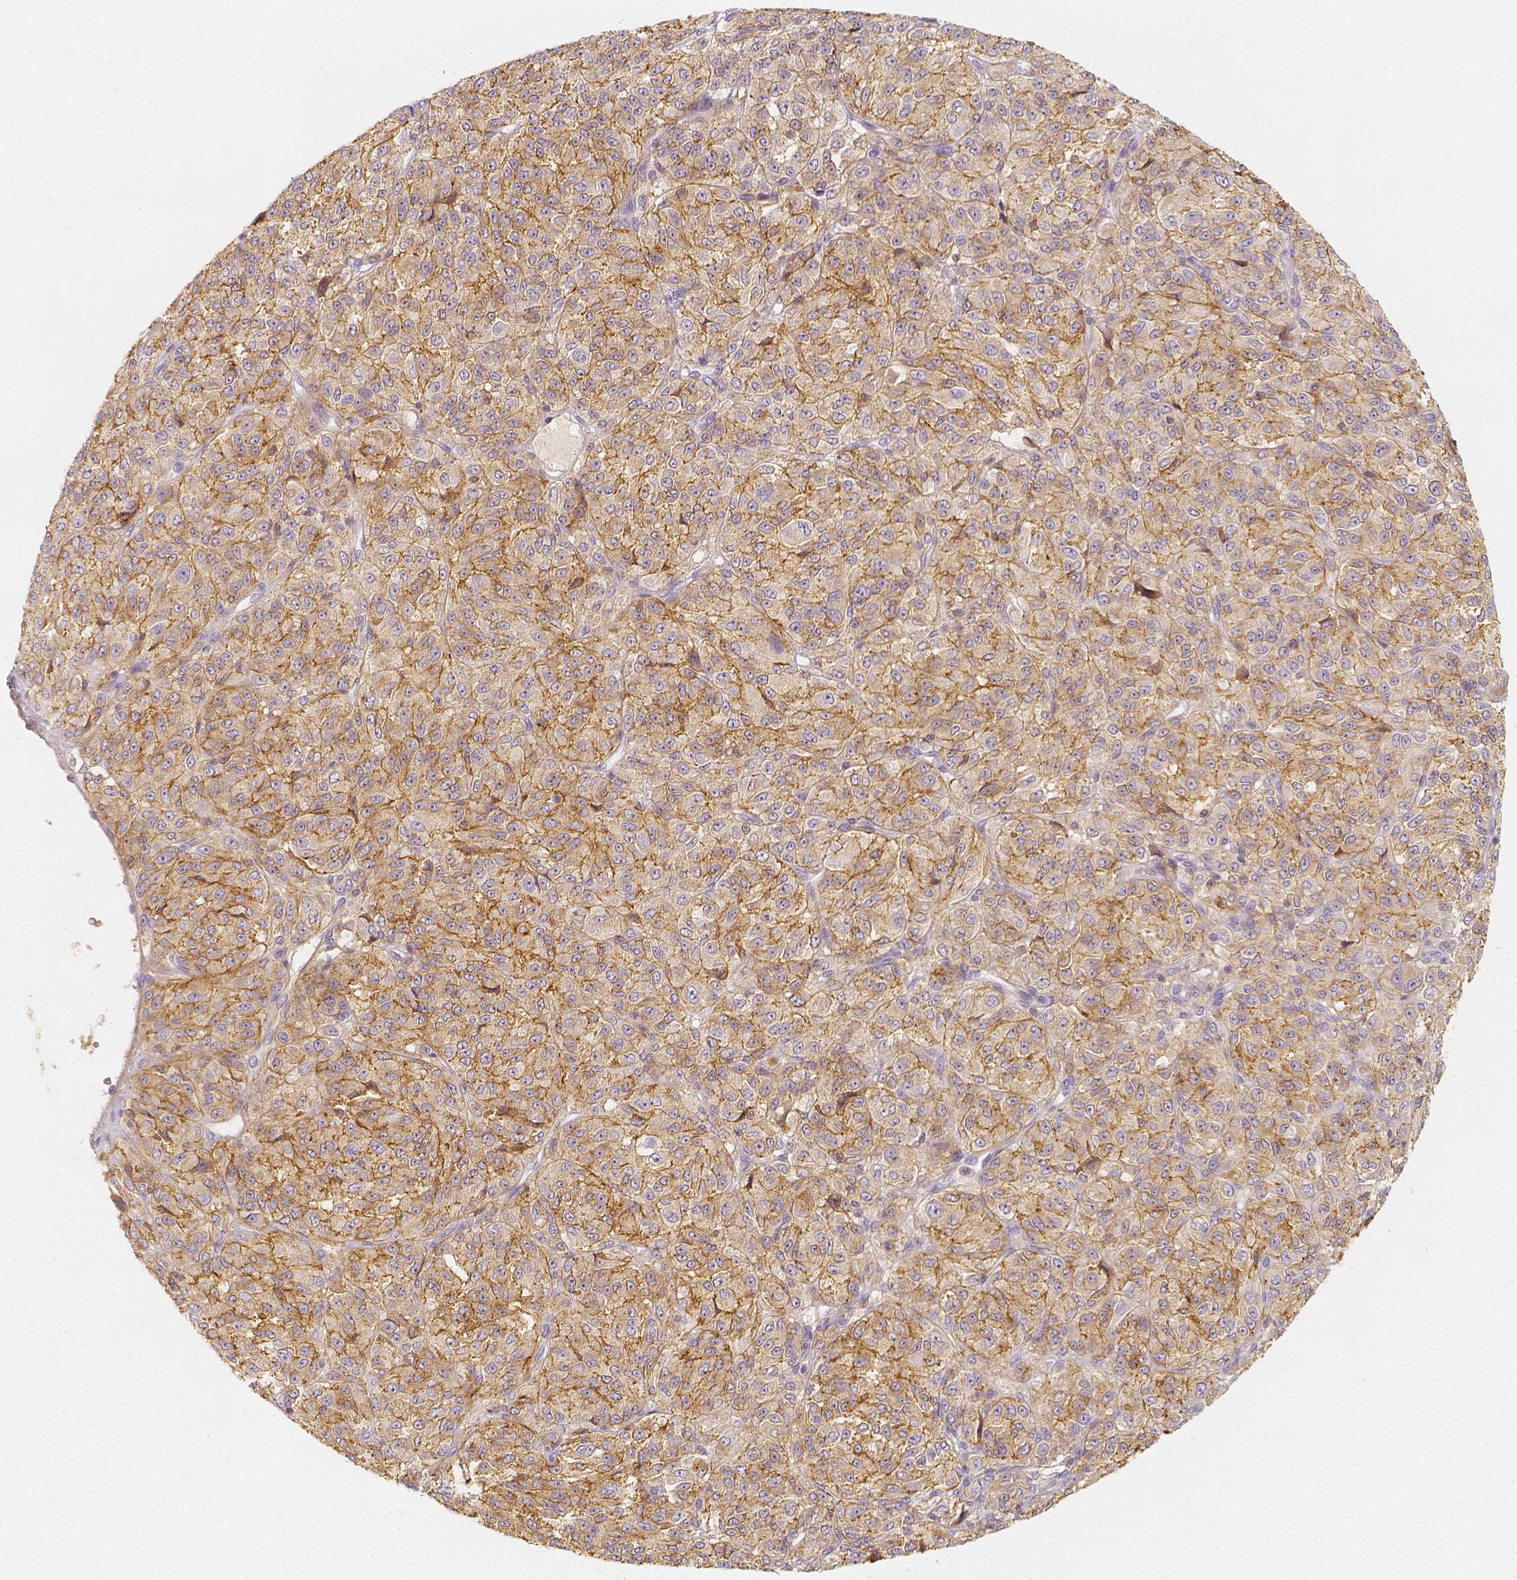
{"staining": {"intensity": "moderate", "quantity": ">75%", "location": "cytoplasmic/membranous"}, "tissue": "melanoma", "cell_type": "Tumor cells", "image_type": "cancer", "snomed": [{"axis": "morphology", "description": "Malignant melanoma, Metastatic site"}, {"axis": "topography", "description": "Brain"}], "caption": "Tumor cells exhibit moderate cytoplasmic/membranous expression in approximately >75% of cells in melanoma.", "gene": "PTPRJ", "patient": {"sex": "female", "age": 56}}